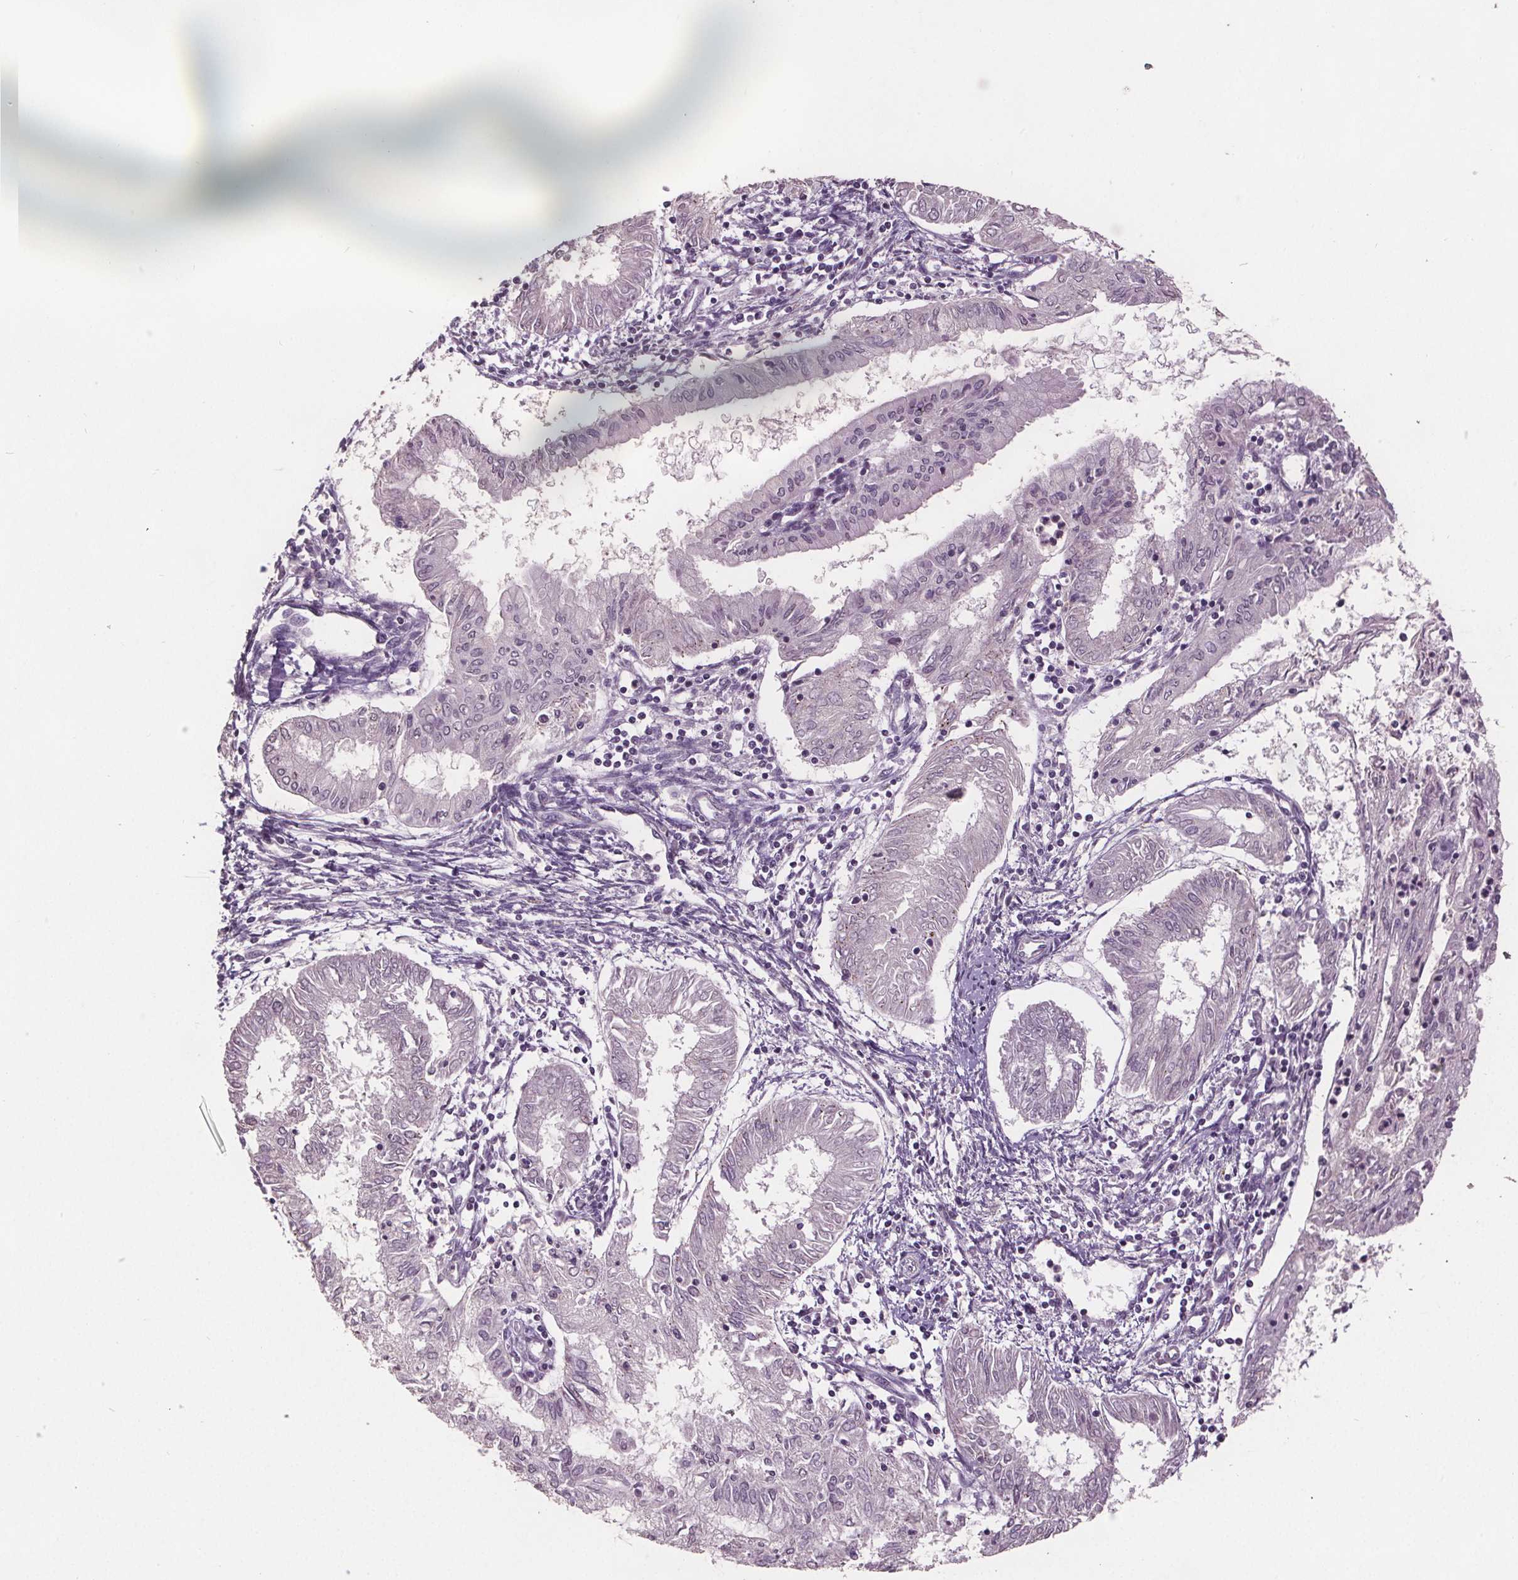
{"staining": {"intensity": "negative", "quantity": "none", "location": "none"}, "tissue": "endometrial cancer", "cell_type": "Tumor cells", "image_type": "cancer", "snomed": [{"axis": "morphology", "description": "Adenocarcinoma, NOS"}, {"axis": "topography", "description": "Endometrium"}], "caption": "Tumor cells are negative for protein expression in human endometrial adenocarcinoma.", "gene": "CENPF", "patient": {"sex": "female", "age": 68}}